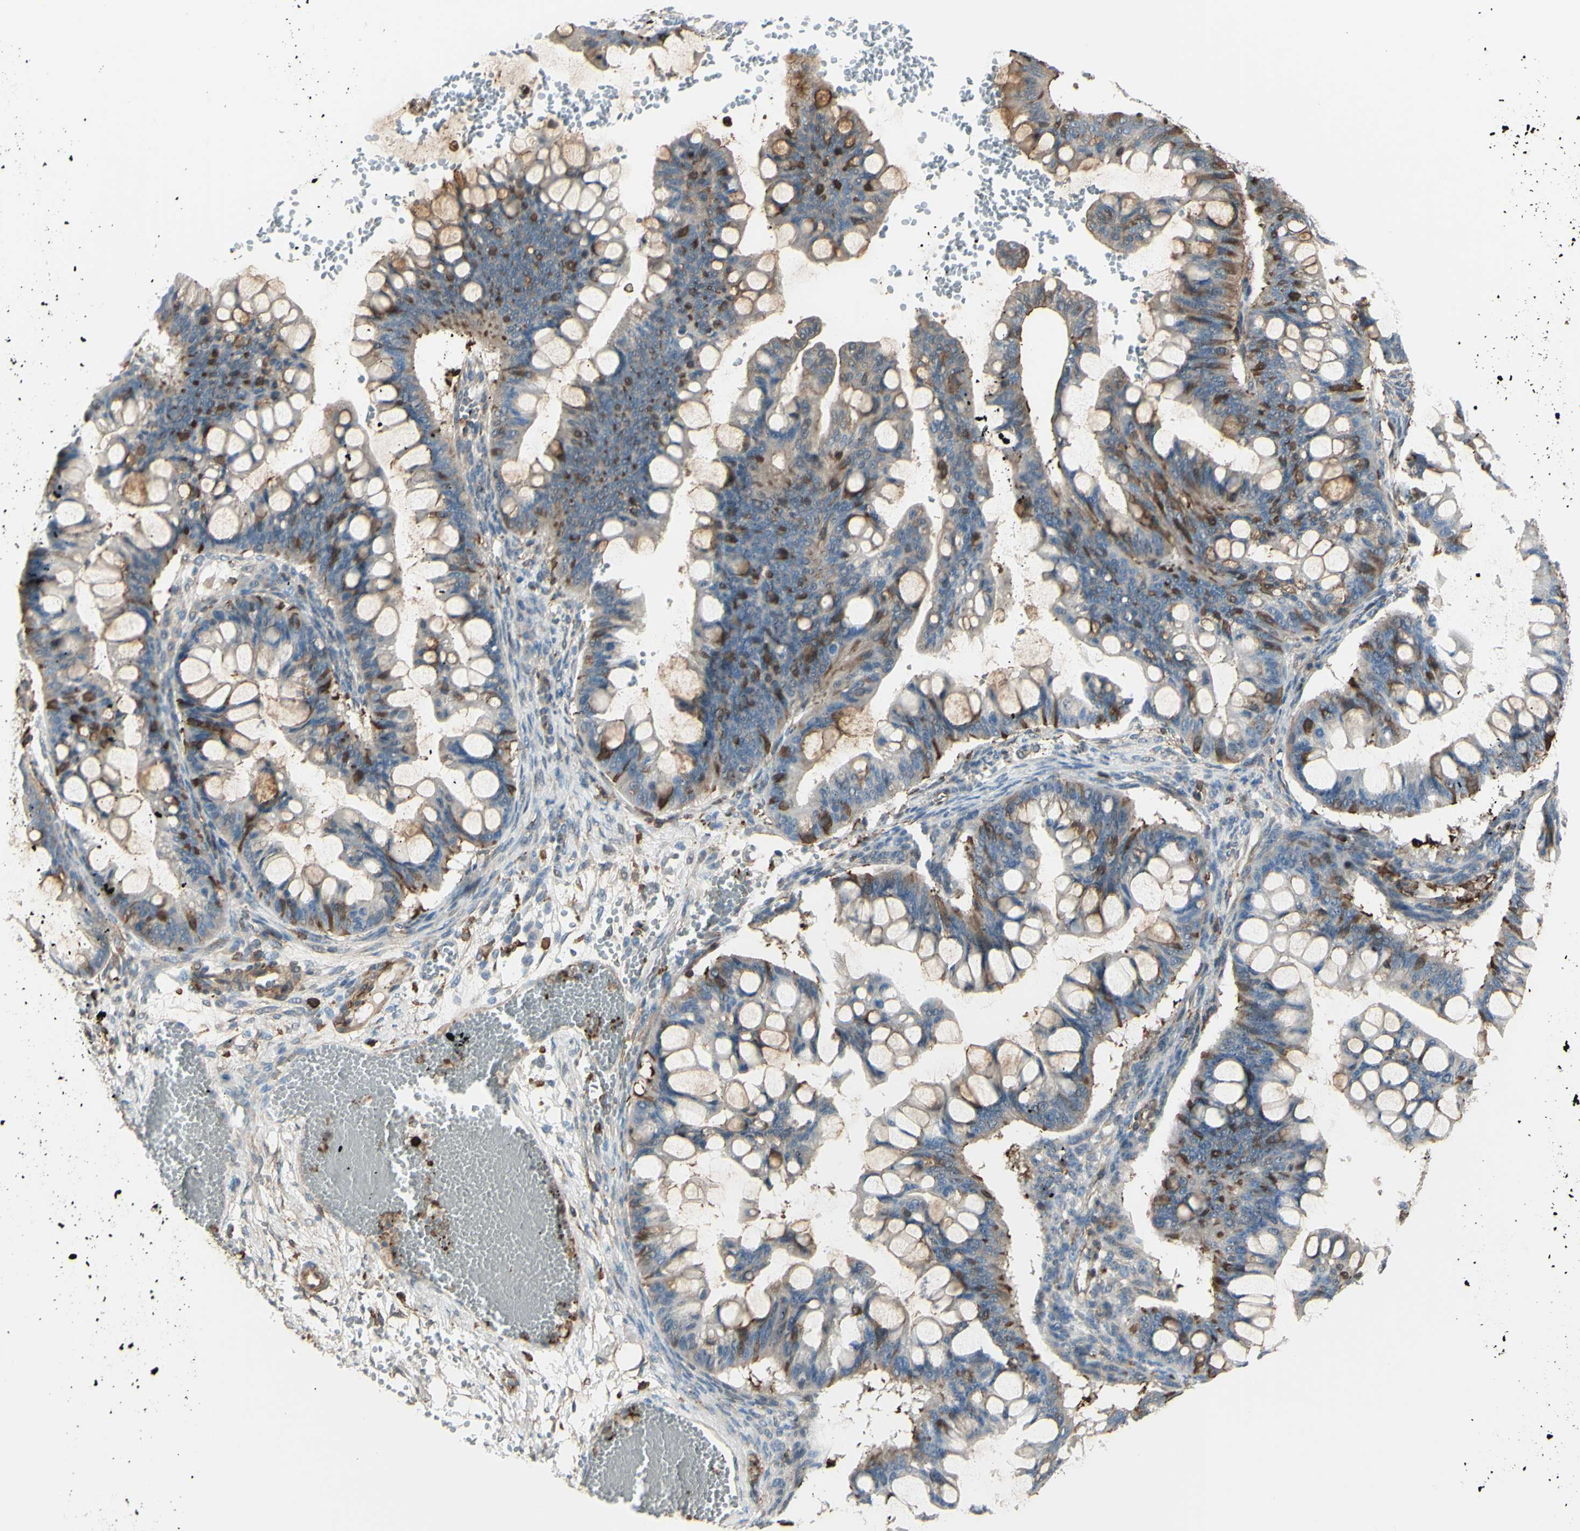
{"staining": {"intensity": "weak", "quantity": ">75%", "location": "cytoplasmic/membranous"}, "tissue": "ovarian cancer", "cell_type": "Tumor cells", "image_type": "cancer", "snomed": [{"axis": "morphology", "description": "Cystadenocarcinoma, mucinous, NOS"}, {"axis": "topography", "description": "Ovary"}], "caption": "This is a micrograph of immunohistochemistry (IHC) staining of mucinous cystadenocarcinoma (ovarian), which shows weak positivity in the cytoplasmic/membranous of tumor cells.", "gene": "GSN", "patient": {"sex": "female", "age": 73}}